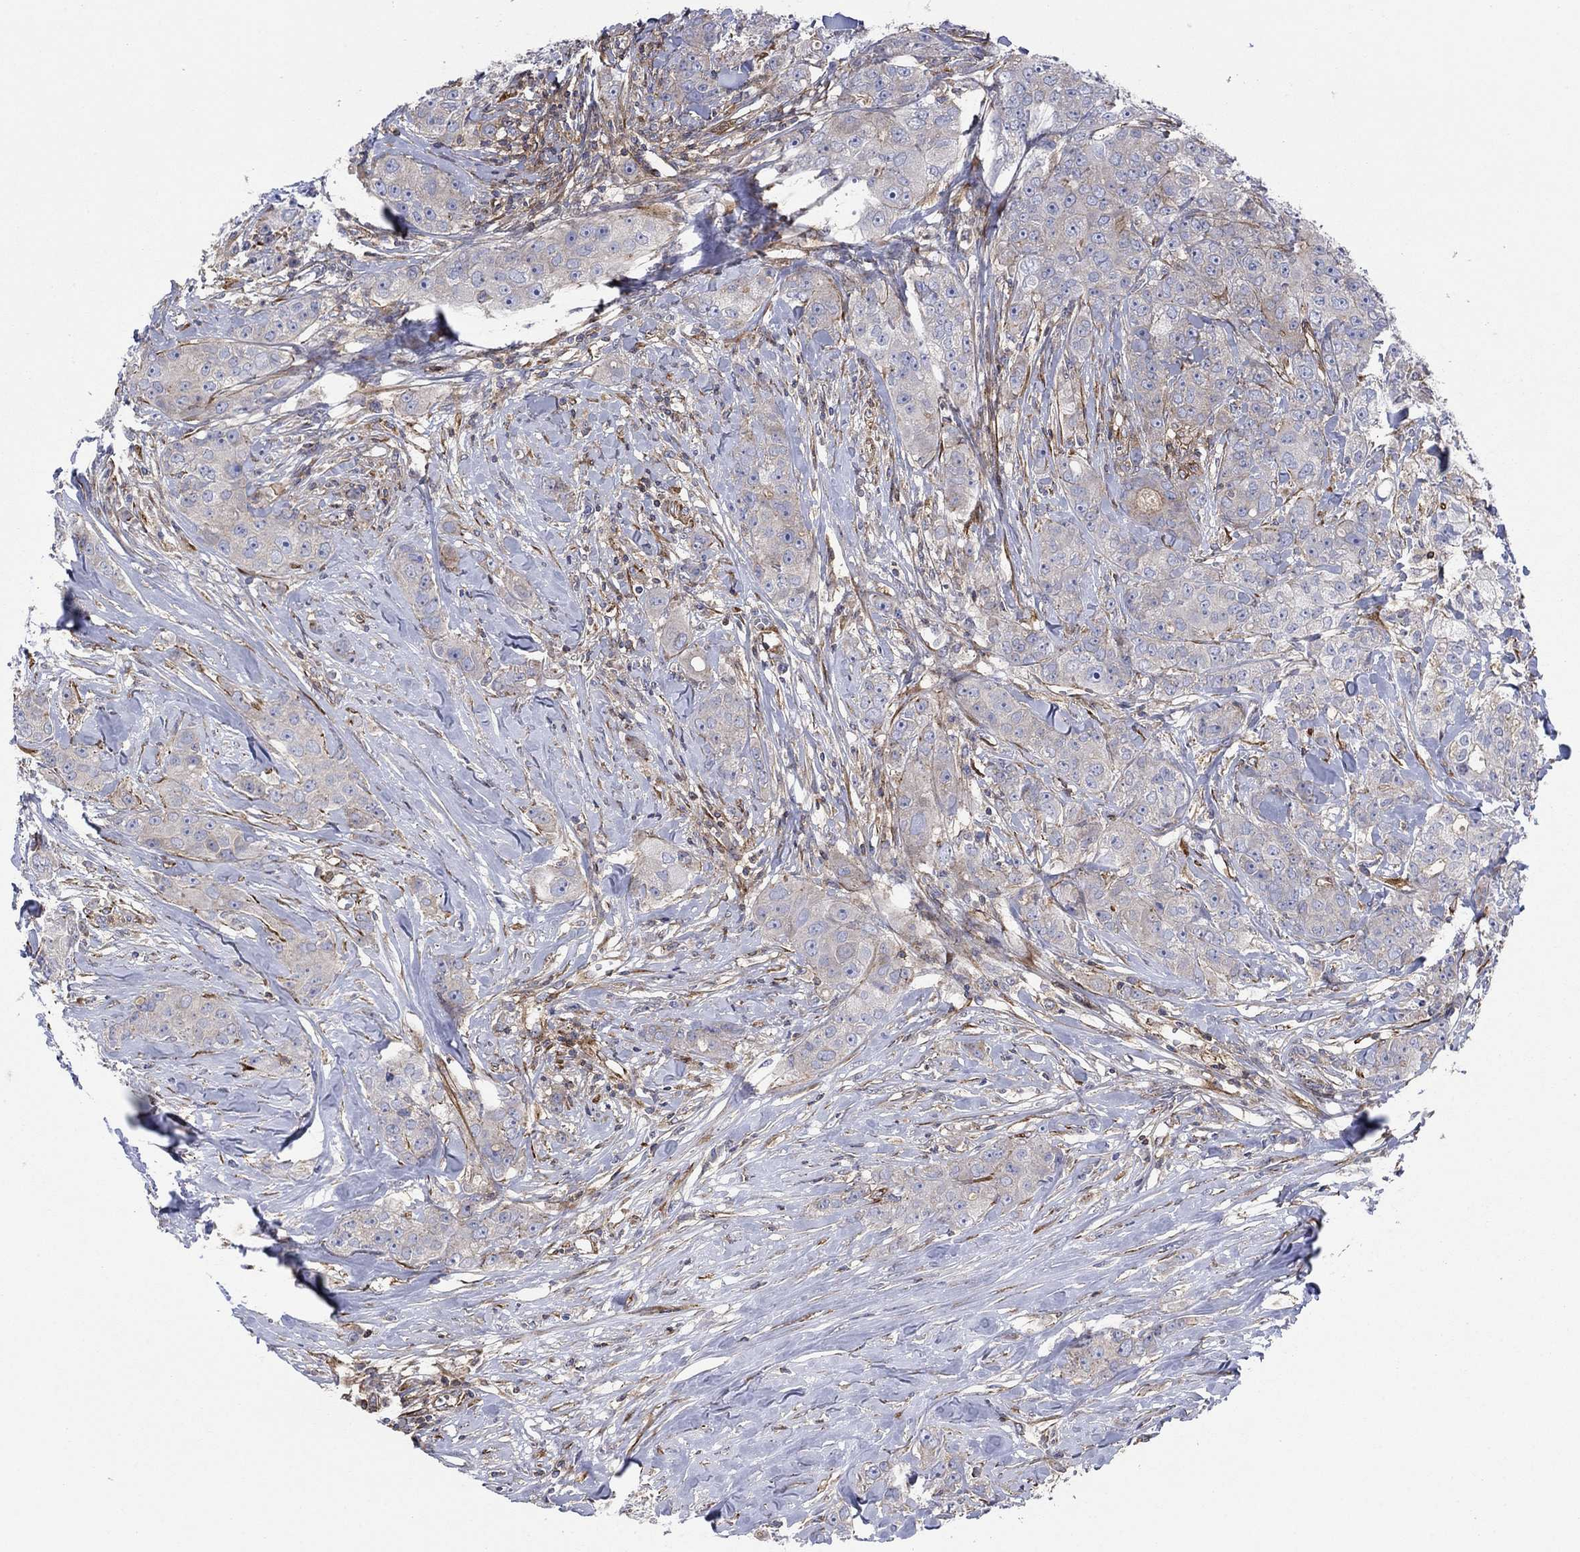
{"staining": {"intensity": "strong", "quantity": "<25%", "location": "cytoplasmic/membranous"}, "tissue": "breast cancer", "cell_type": "Tumor cells", "image_type": "cancer", "snomed": [{"axis": "morphology", "description": "Duct carcinoma"}, {"axis": "topography", "description": "Breast"}], "caption": "Strong cytoplasmic/membranous expression is identified in approximately <25% of tumor cells in breast intraductal carcinoma.", "gene": "PAG1", "patient": {"sex": "female", "age": 43}}